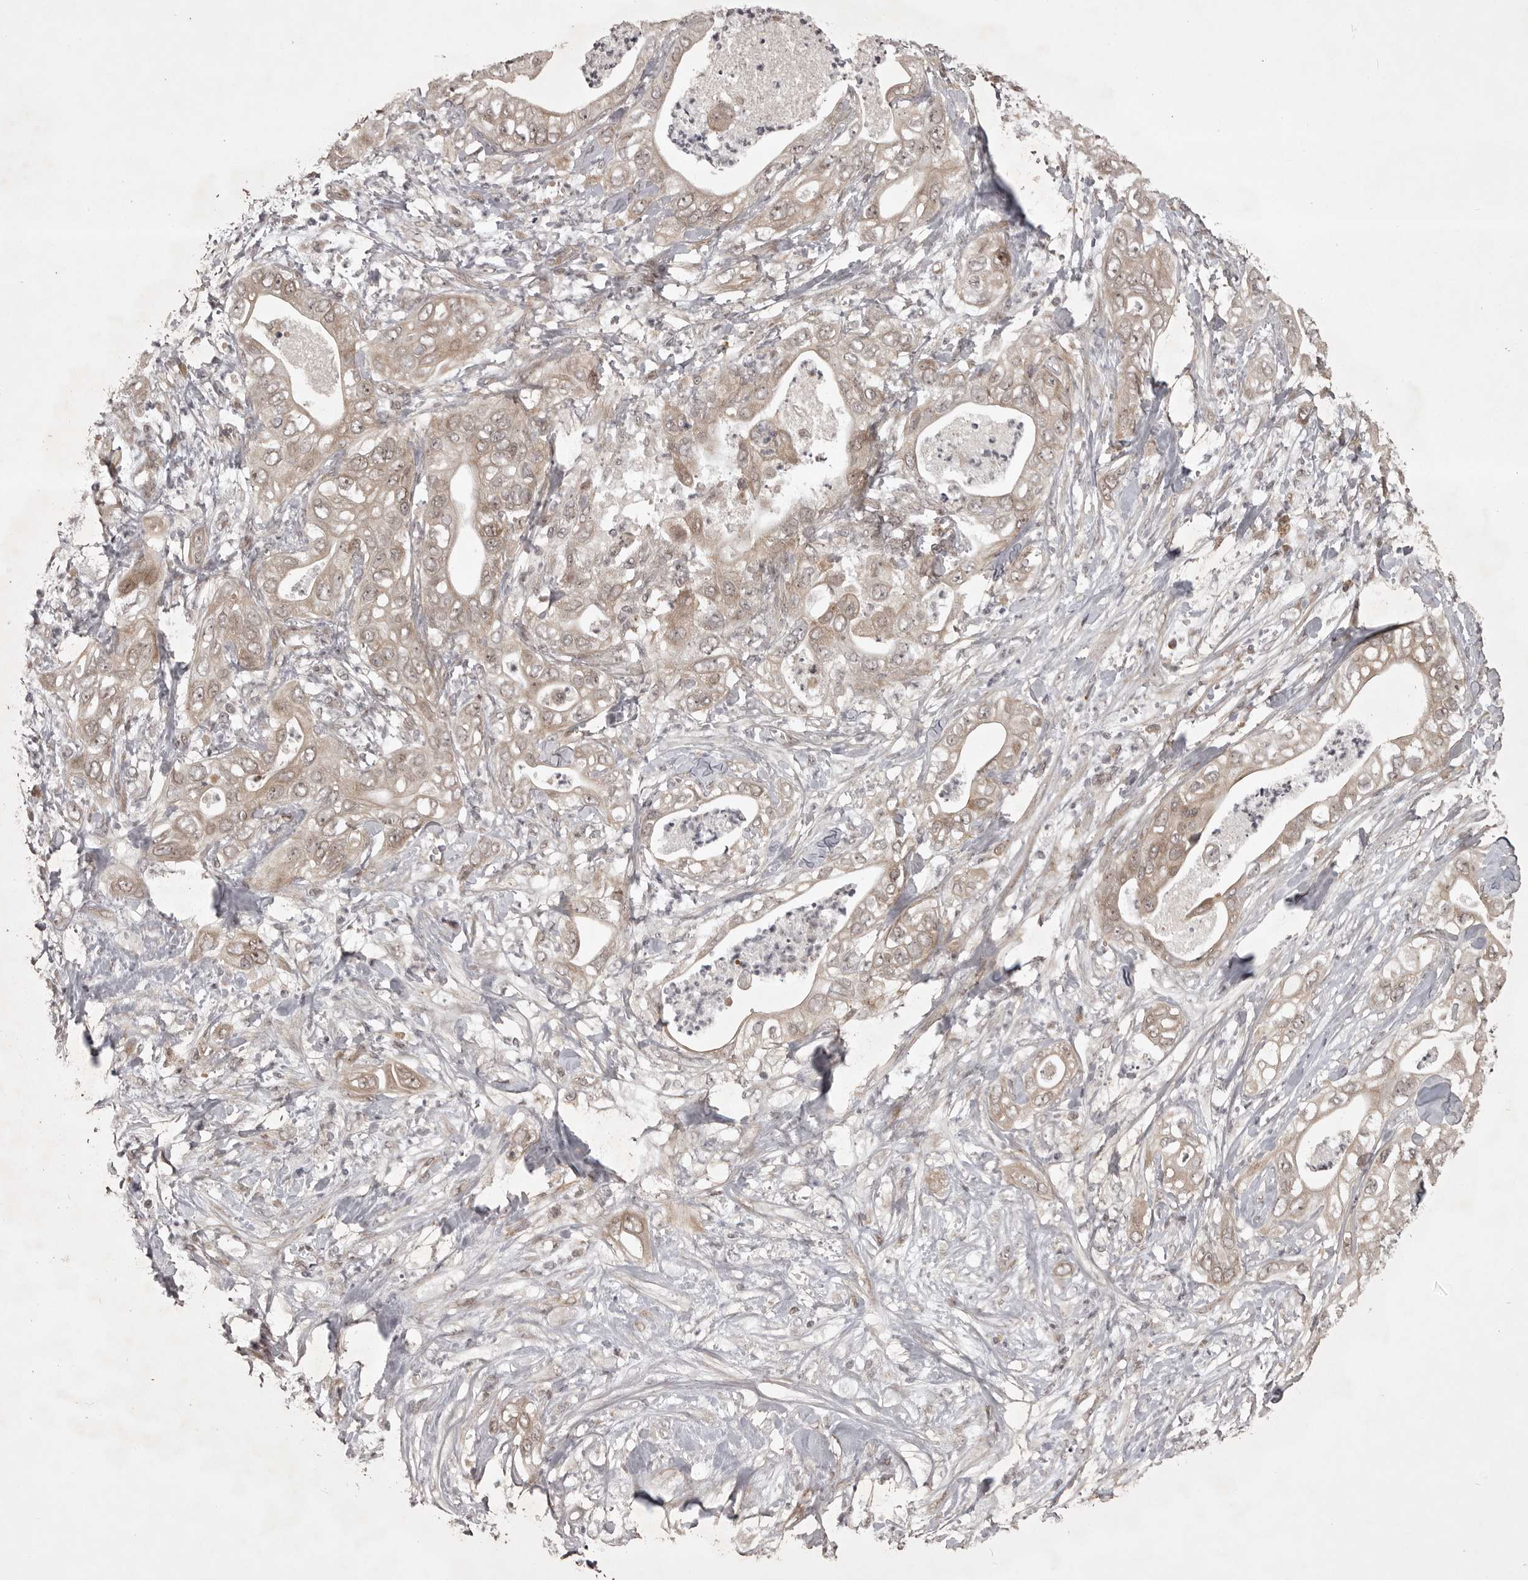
{"staining": {"intensity": "weak", "quantity": ">75%", "location": "cytoplasmic/membranous,nuclear"}, "tissue": "pancreatic cancer", "cell_type": "Tumor cells", "image_type": "cancer", "snomed": [{"axis": "morphology", "description": "Adenocarcinoma, NOS"}, {"axis": "topography", "description": "Pancreas"}], "caption": "A brown stain shows weak cytoplasmic/membranous and nuclear staining of a protein in human pancreatic cancer tumor cells.", "gene": "SNX16", "patient": {"sex": "female", "age": 78}}